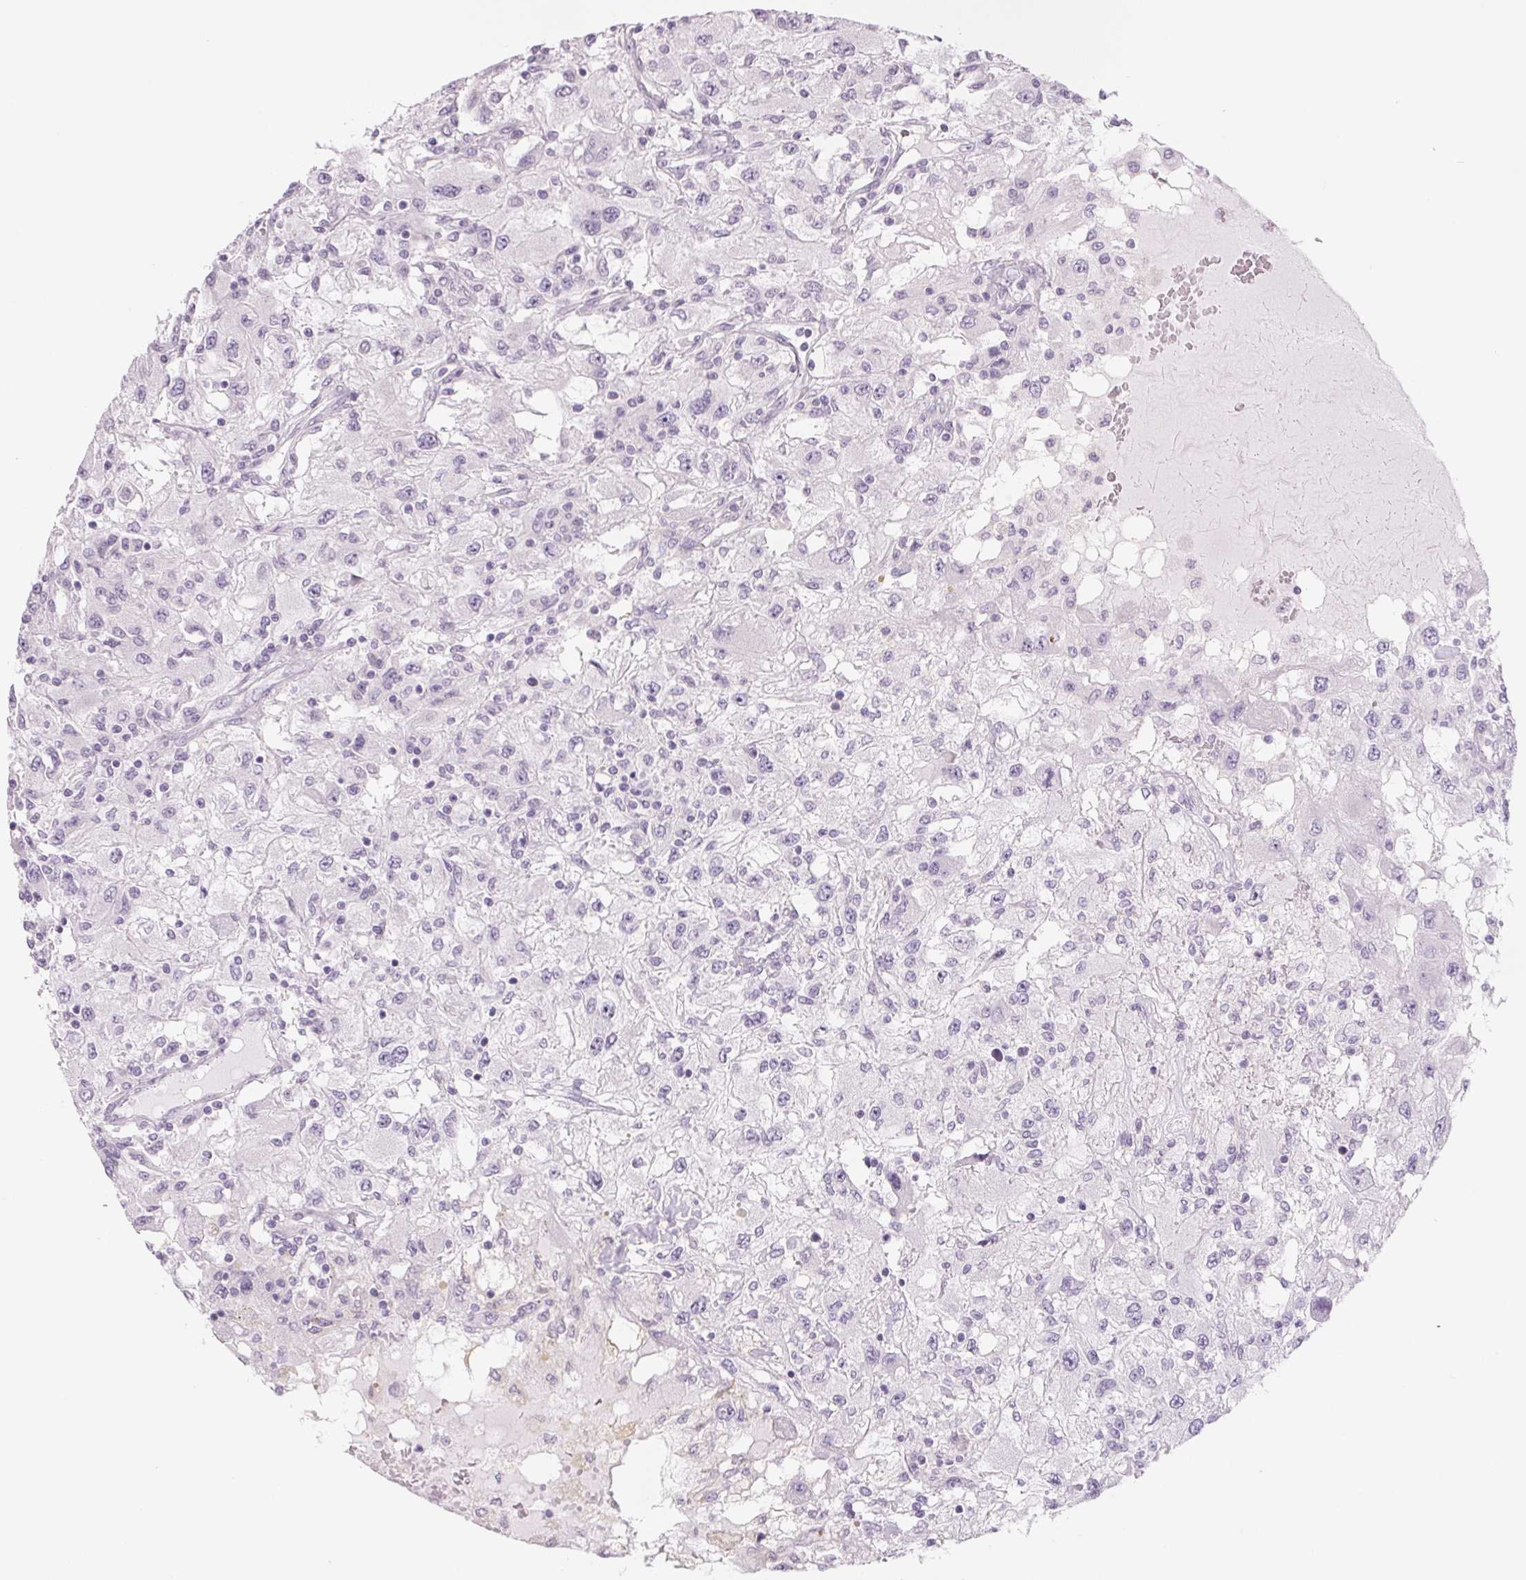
{"staining": {"intensity": "negative", "quantity": "none", "location": "none"}, "tissue": "renal cancer", "cell_type": "Tumor cells", "image_type": "cancer", "snomed": [{"axis": "morphology", "description": "Adenocarcinoma, NOS"}, {"axis": "topography", "description": "Kidney"}], "caption": "Tumor cells show no significant protein staining in renal adenocarcinoma.", "gene": "CCDC168", "patient": {"sex": "female", "age": 67}}